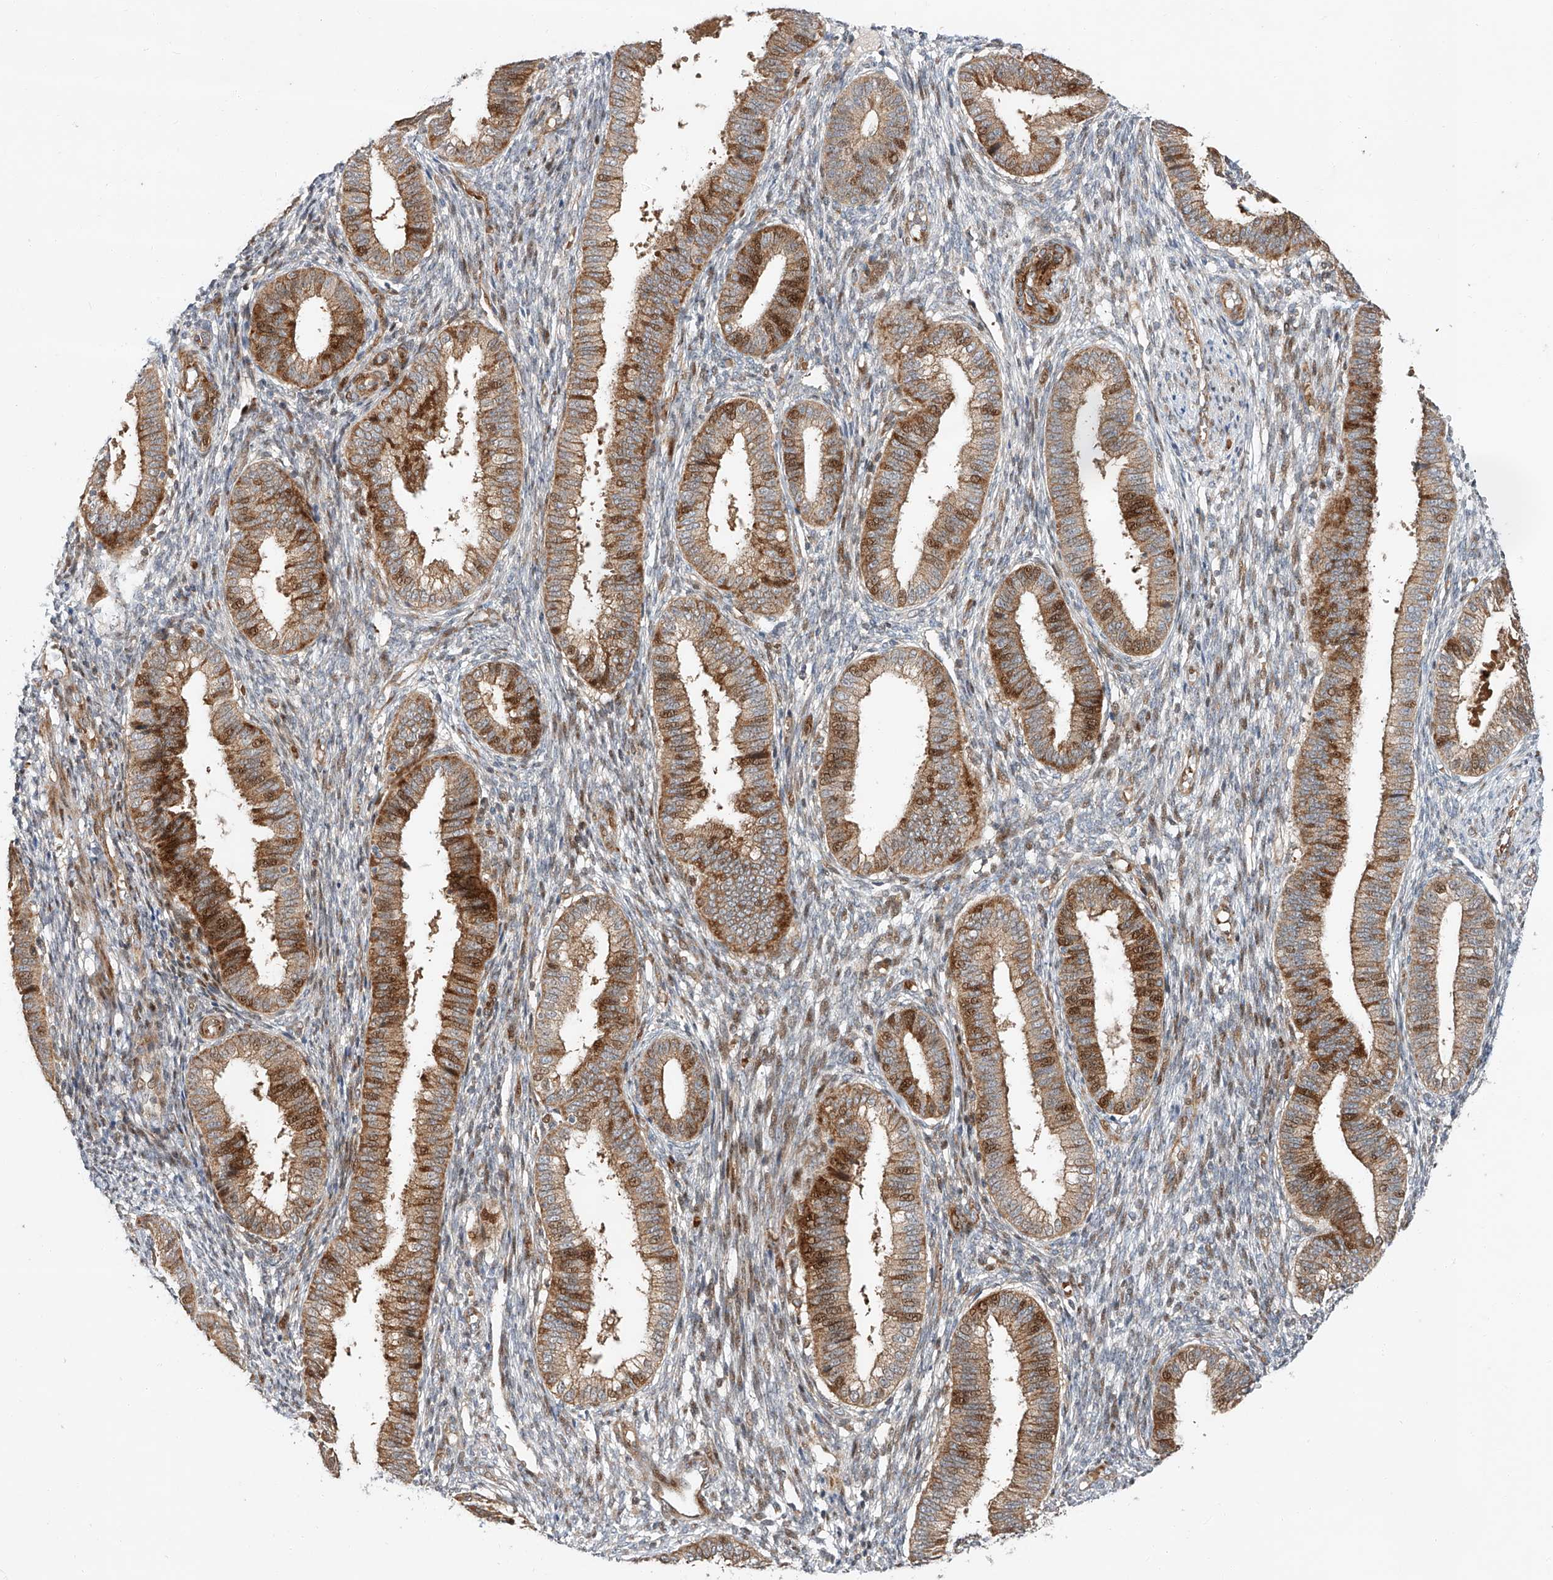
{"staining": {"intensity": "negative", "quantity": "none", "location": "none"}, "tissue": "endometrium", "cell_type": "Cells in endometrial stroma", "image_type": "normal", "snomed": [{"axis": "morphology", "description": "Normal tissue, NOS"}, {"axis": "topography", "description": "Endometrium"}], "caption": "Image shows no protein staining in cells in endometrial stroma of benign endometrium. Nuclei are stained in blue.", "gene": "USF3", "patient": {"sex": "female", "age": 39}}